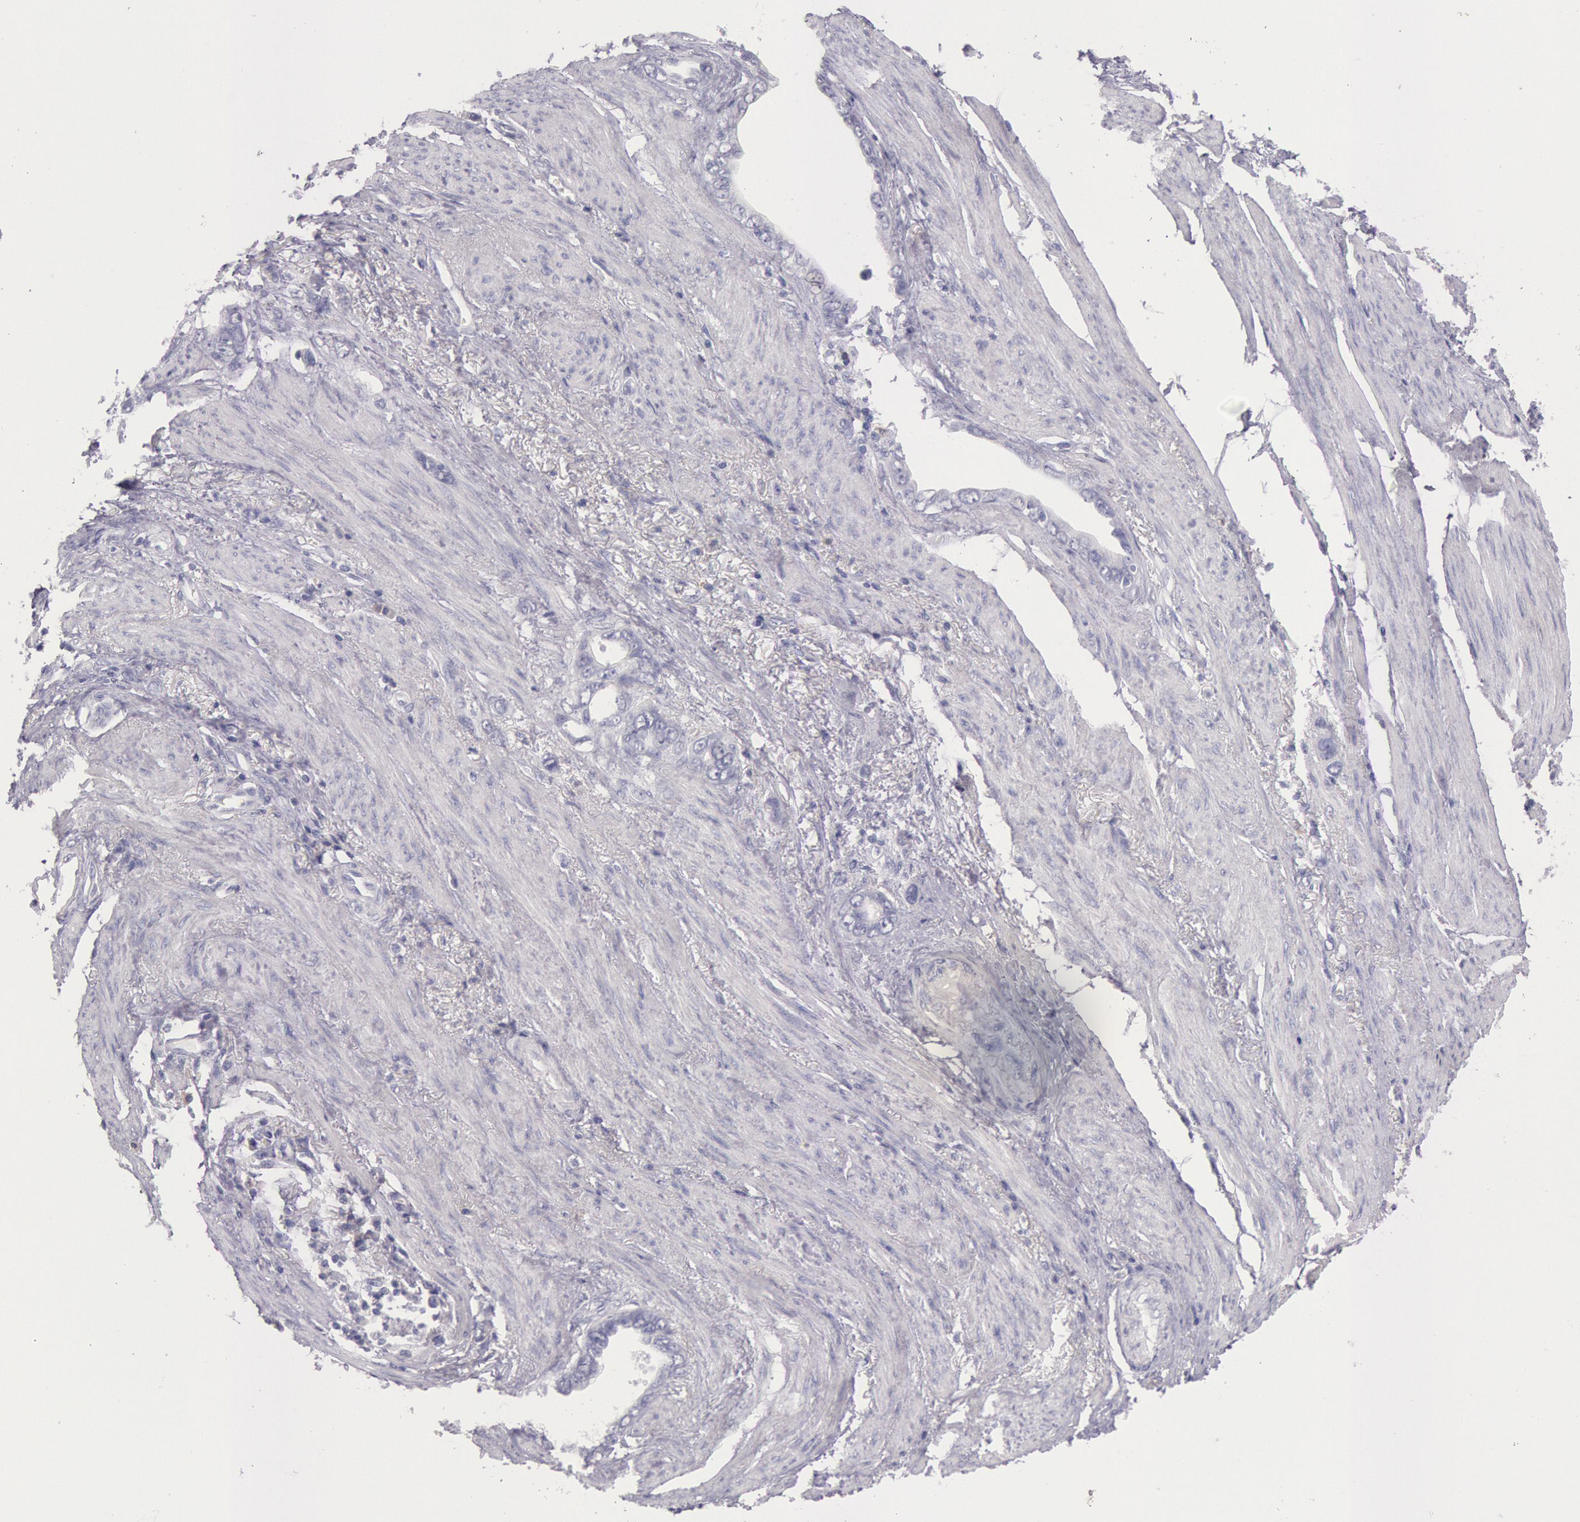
{"staining": {"intensity": "negative", "quantity": "none", "location": "none"}, "tissue": "stomach cancer", "cell_type": "Tumor cells", "image_type": "cancer", "snomed": [{"axis": "morphology", "description": "Adenocarcinoma, NOS"}, {"axis": "topography", "description": "Stomach"}], "caption": "Adenocarcinoma (stomach) was stained to show a protein in brown. There is no significant expression in tumor cells.", "gene": "EGFR", "patient": {"sex": "male", "age": 78}}